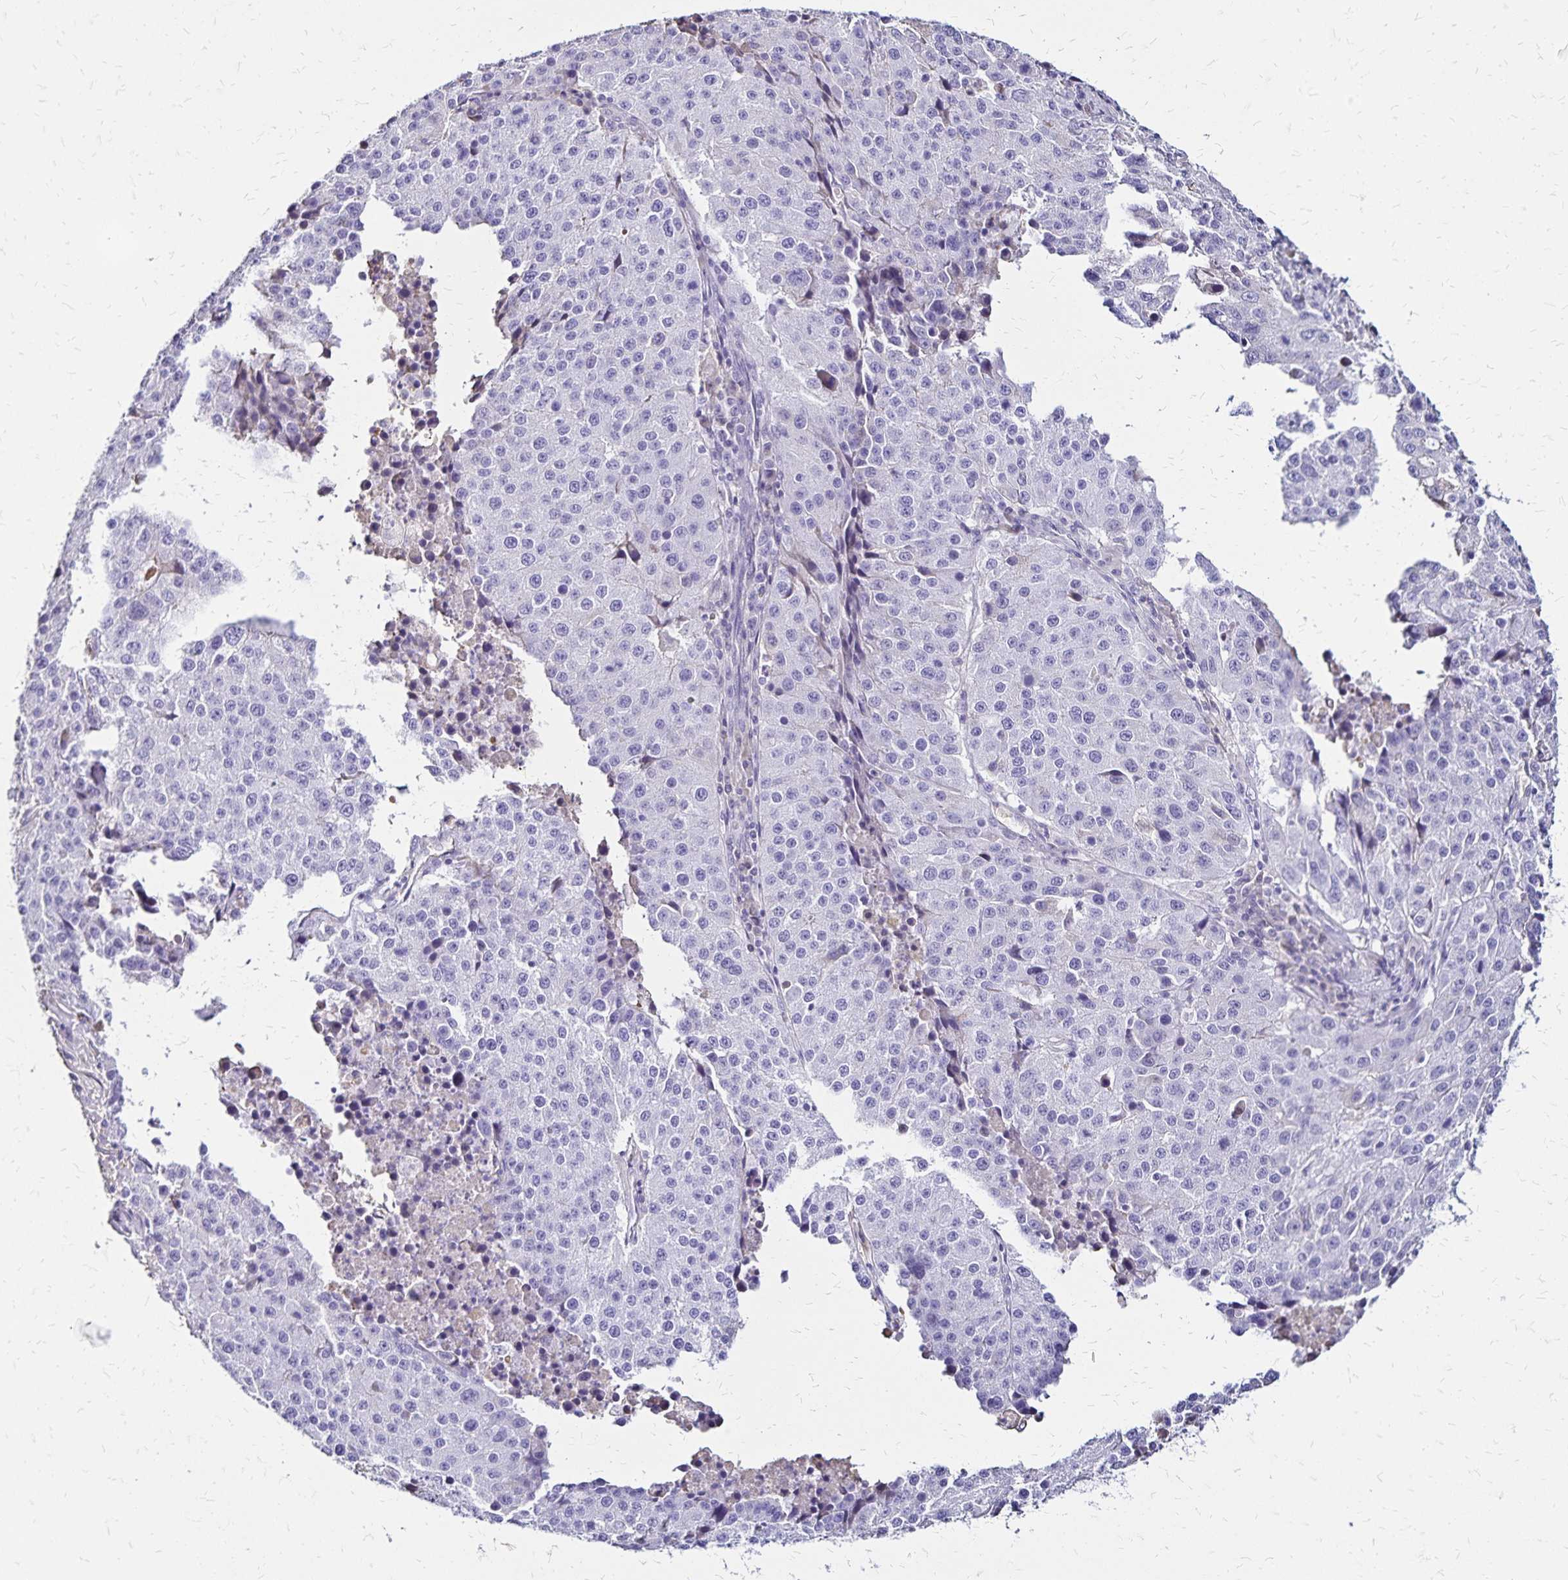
{"staining": {"intensity": "negative", "quantity": "none", "location": "none"}, "tissue": "stomach cancer", "cell_type": "Tumor cells", "image_type": "cancer", "snomed": [{"axis": "morphology", "description": "Adenocarcinoma, NOS"}, {"axis": "topography", "description": "Stomach"}], "caption": "A high-resolution histopathology image shows IHC staining of stomach cancer, which reveals no significant staining in tumor cells.", "gene": "KISS1", "patient": {"sex": "male", "age": 71}}